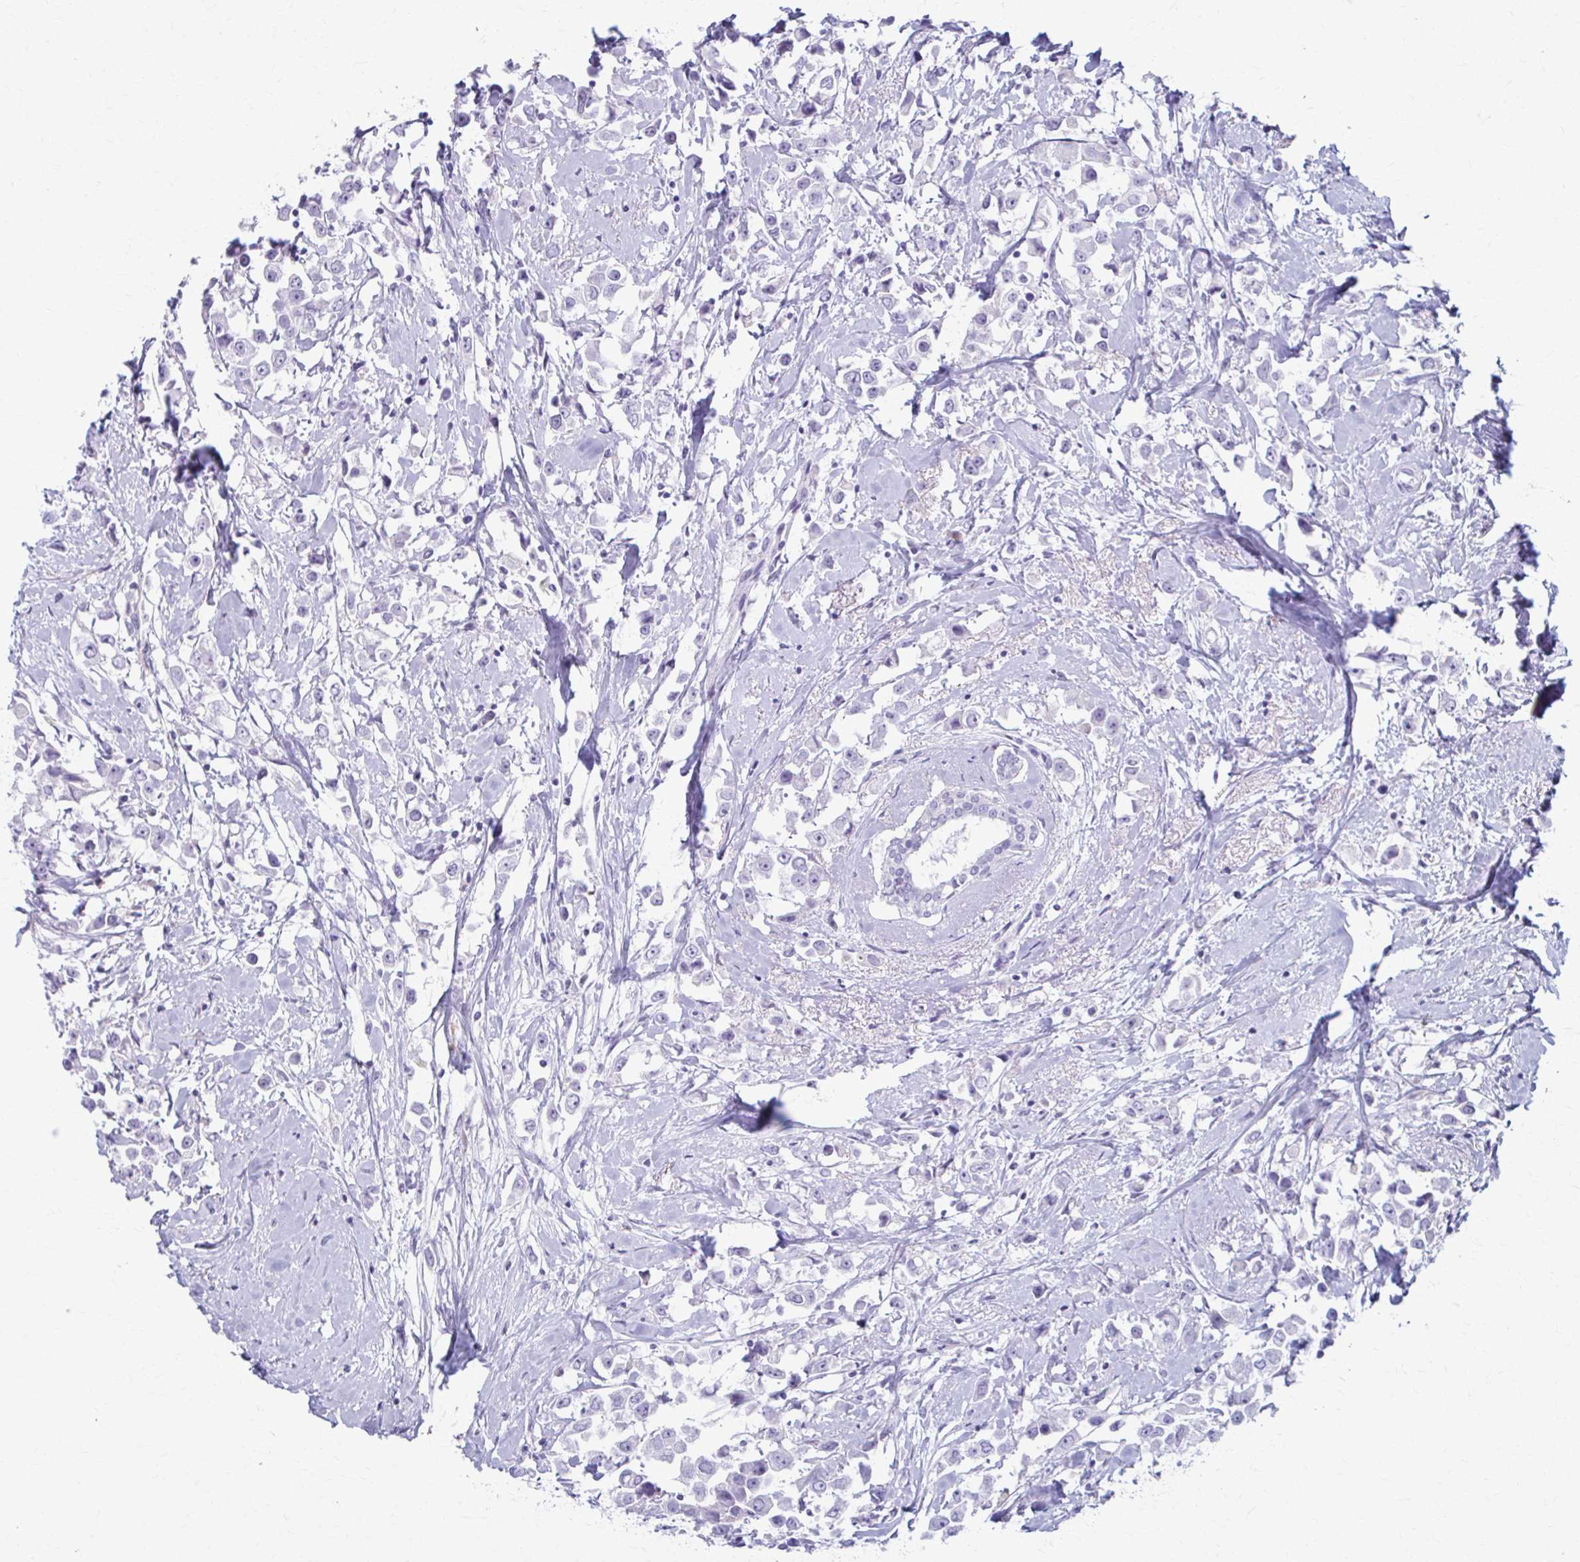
{"staining": {"intensity": "negative", "quantity": "none", "location": "none"}, "tissue": "breast cancer", "cell_type": "Tumor cells", "image_type": "cancer", "snomed": [{"axis": "morphology", "description": "Duct carcinoma"}, {"axis": "topography", "description": "Breast"}], "caption": "Immunohistochemistry of breast cancer reveals no positivity in tumor cells. The staining was performed using DAB (3,3'-diaminobenzidine) to visualize the protein expression in brown, while the nuclei were stained in blue with hematoxylin (Magnification: 20x).", "gene": "LDLRAP1", "patient": {"sex": "female", "age": 61}}